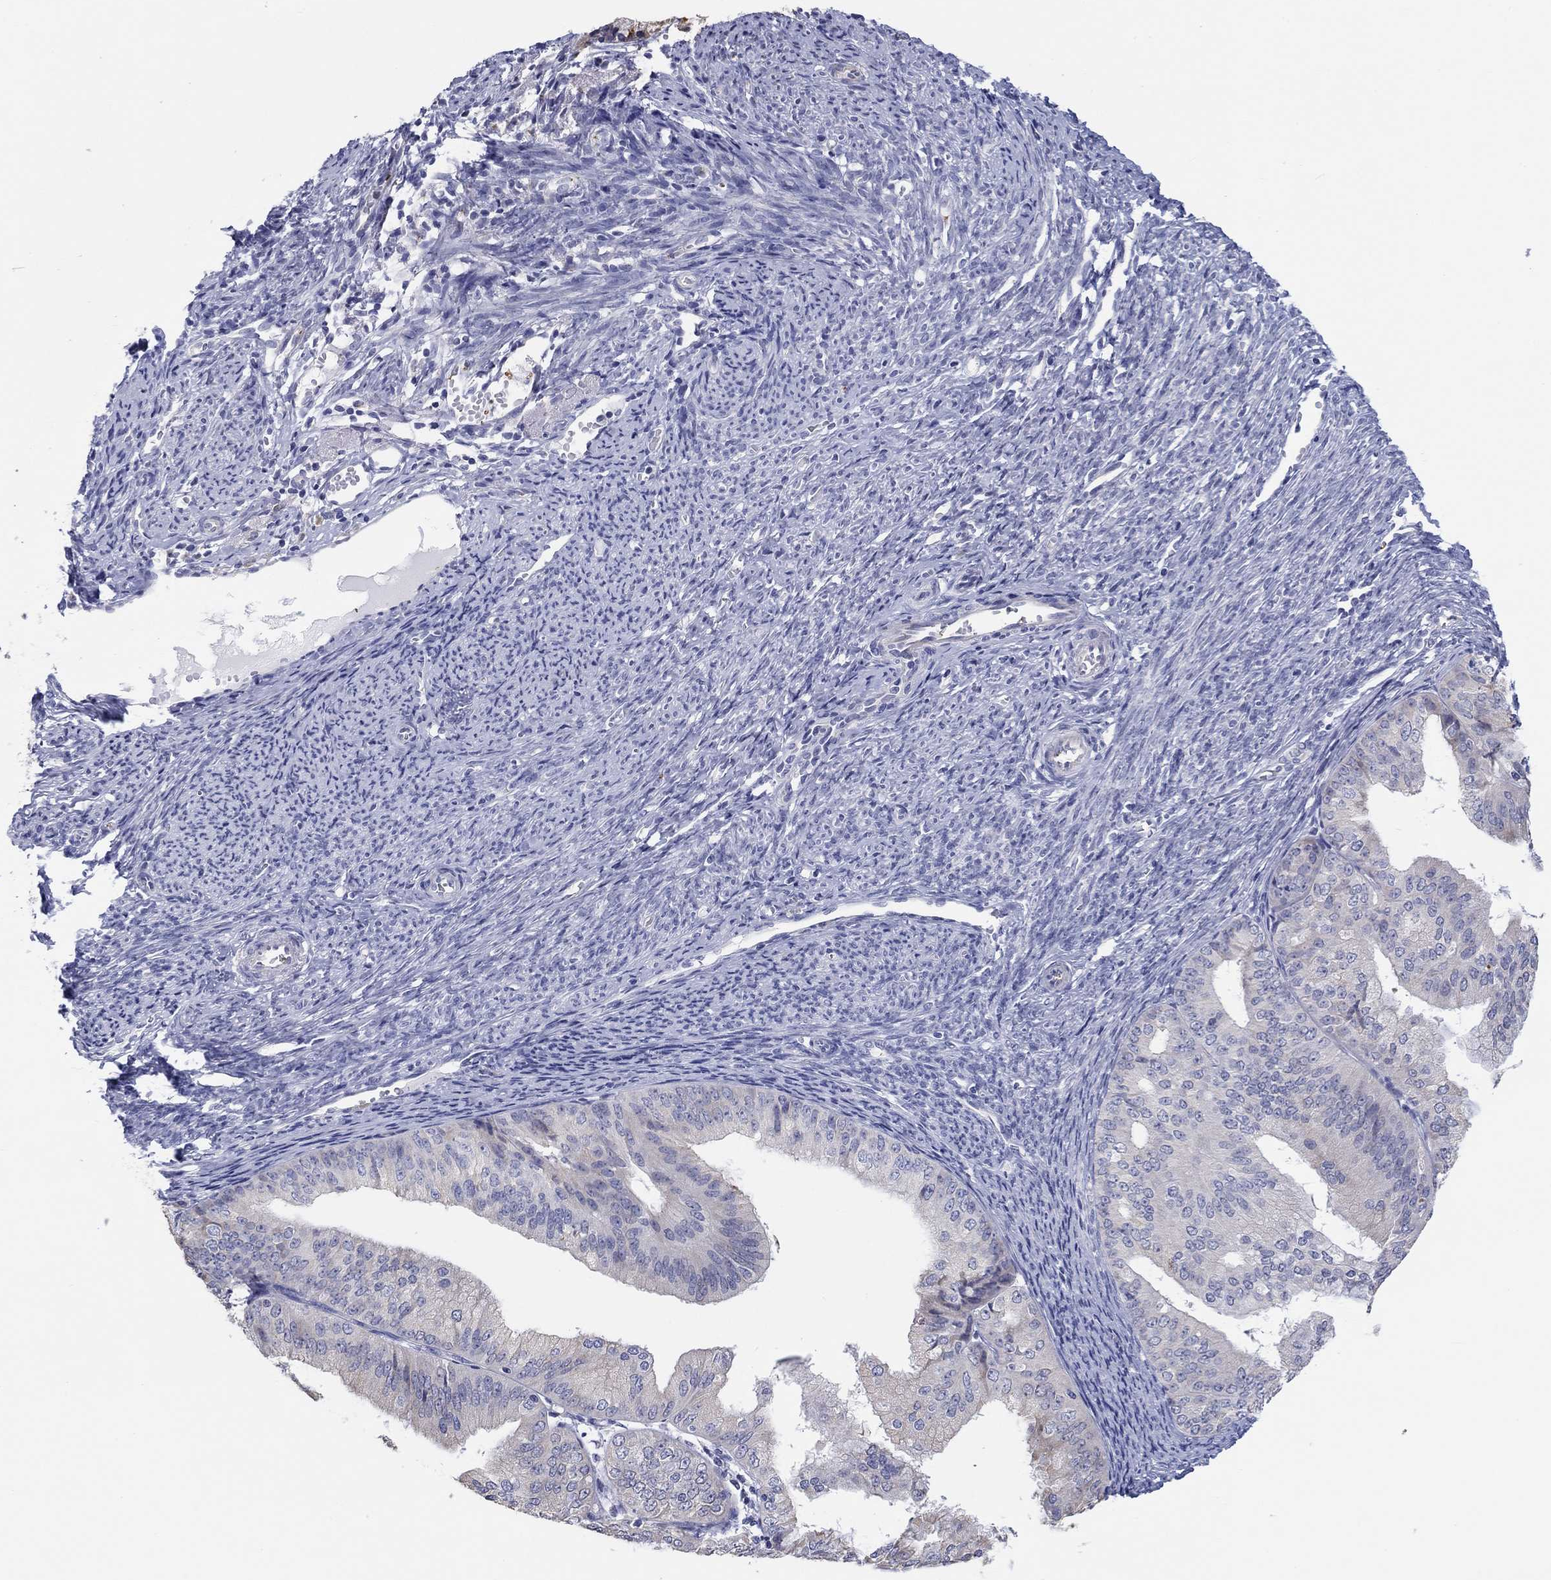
{"staining": {"intensity": "negative", "quantity": "none", "location": "none"}, "tissue": "endometrial cancer", "cell_type": "Tumor cells", "image_type": "cancer", "snomed": [{"axis": "morphology", "description": "Adenocarcinoma, NOS"}, {"axis": "topography", "description": "Endometrium"}], "caption": "A high-resolution photomicrograph shows immunohistochemistry (IHC) staining of endometrial adenocarcinoma, which shows no significant expression in tumor cells. (DAB (3,3'-diaminobenzidine) IHC, high magnification).", "gene": "LRRC4C", "patient": {"sex": "female", "age": 63}}